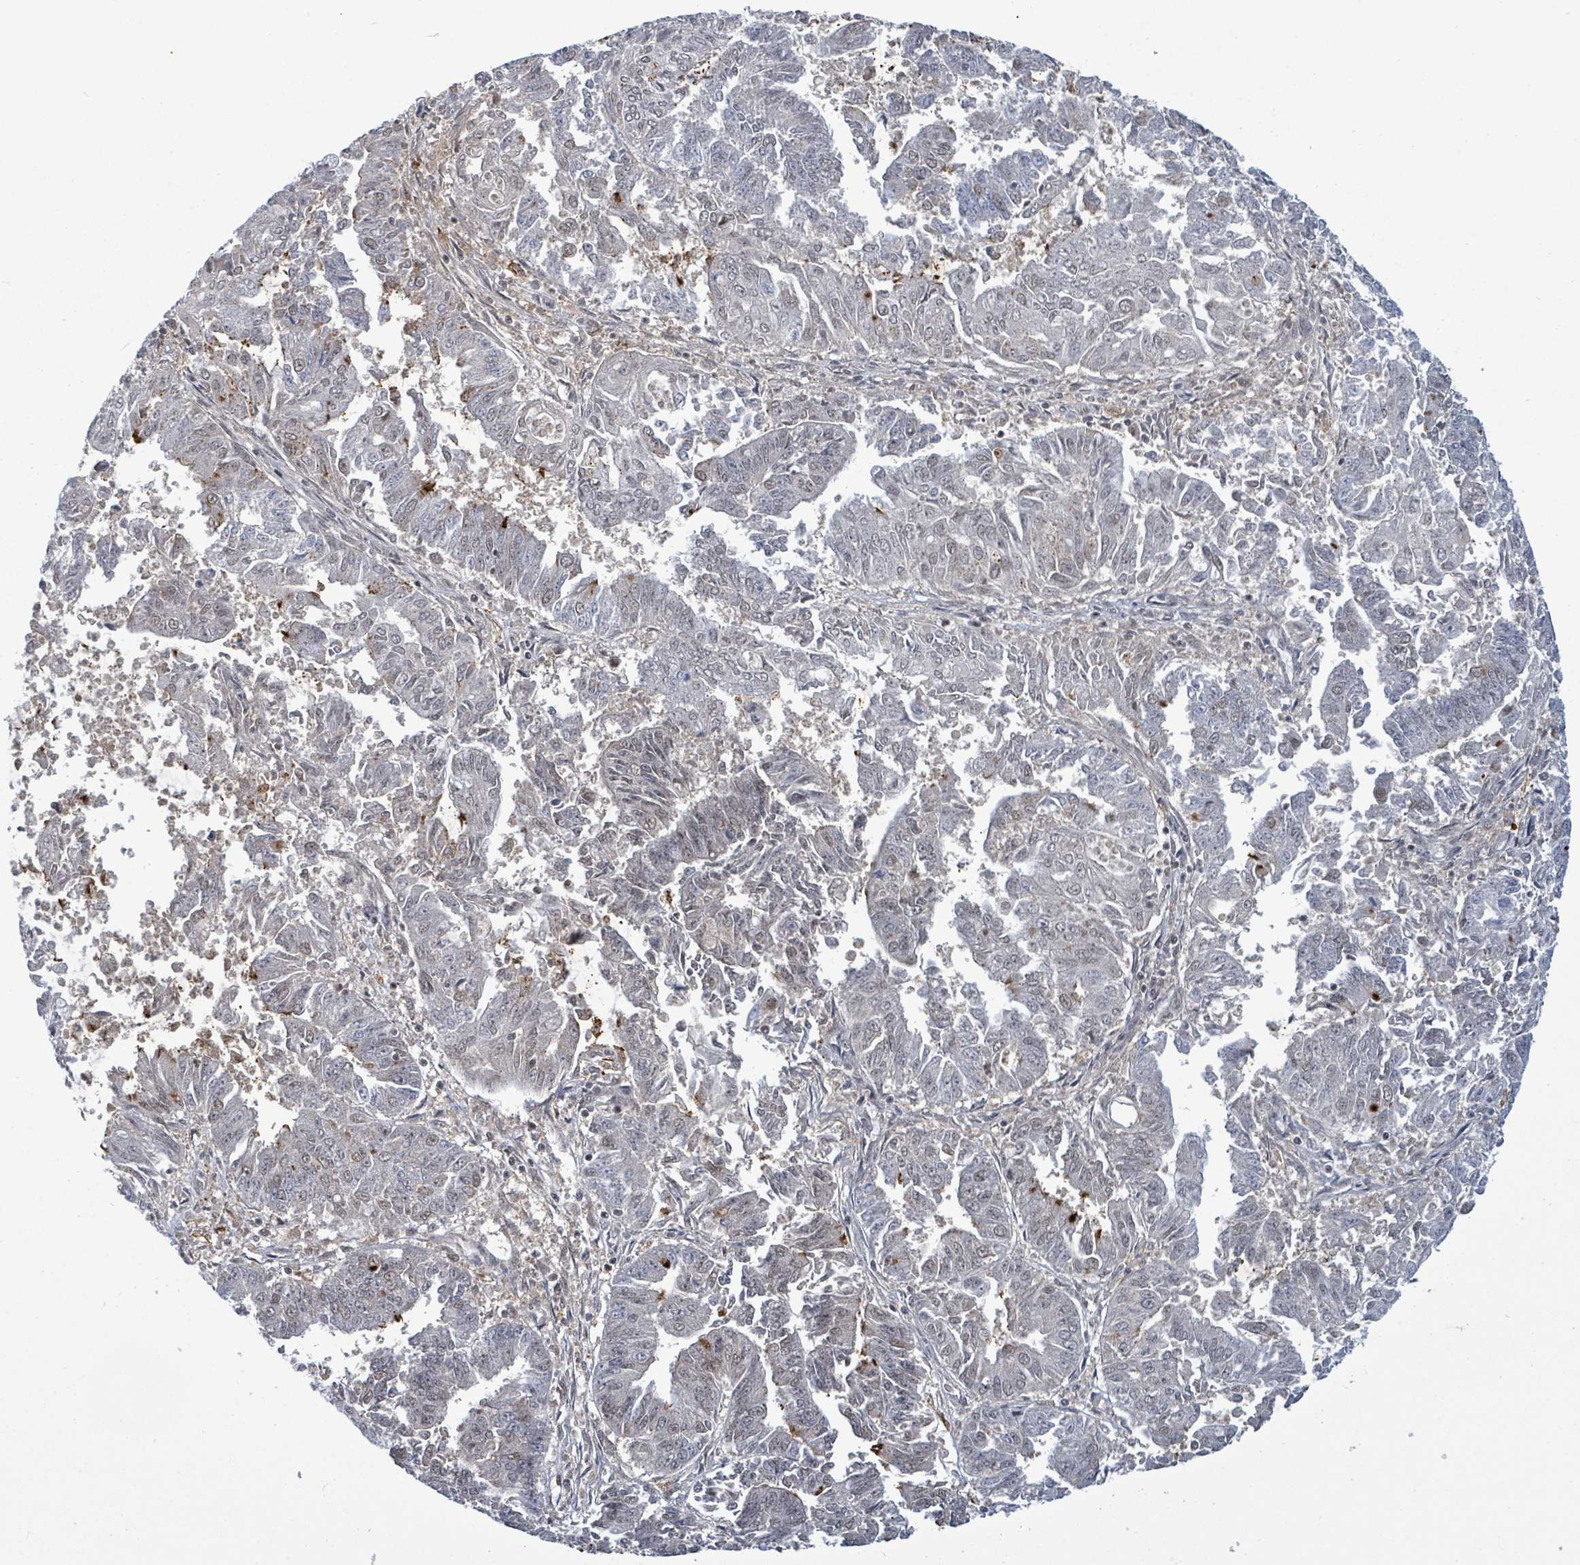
{"staining": {"intensity": "negative", "quantity": "none", "location": "none"}, "tissue": "endometrial cancer", "cell_type": "Tumor cells", "image_type": "cancer", "snomed": [{"axis": "morphology", "description": "Adenocarcinoma, NOS"}, {"axis": "topography", "description": "Endometrium"}], "caption": "IHC of human endometrial cancer exhibits no expression in tumor cells.", "gene": "FBXO6", "patient": {"sex": "female", "age": 73}}